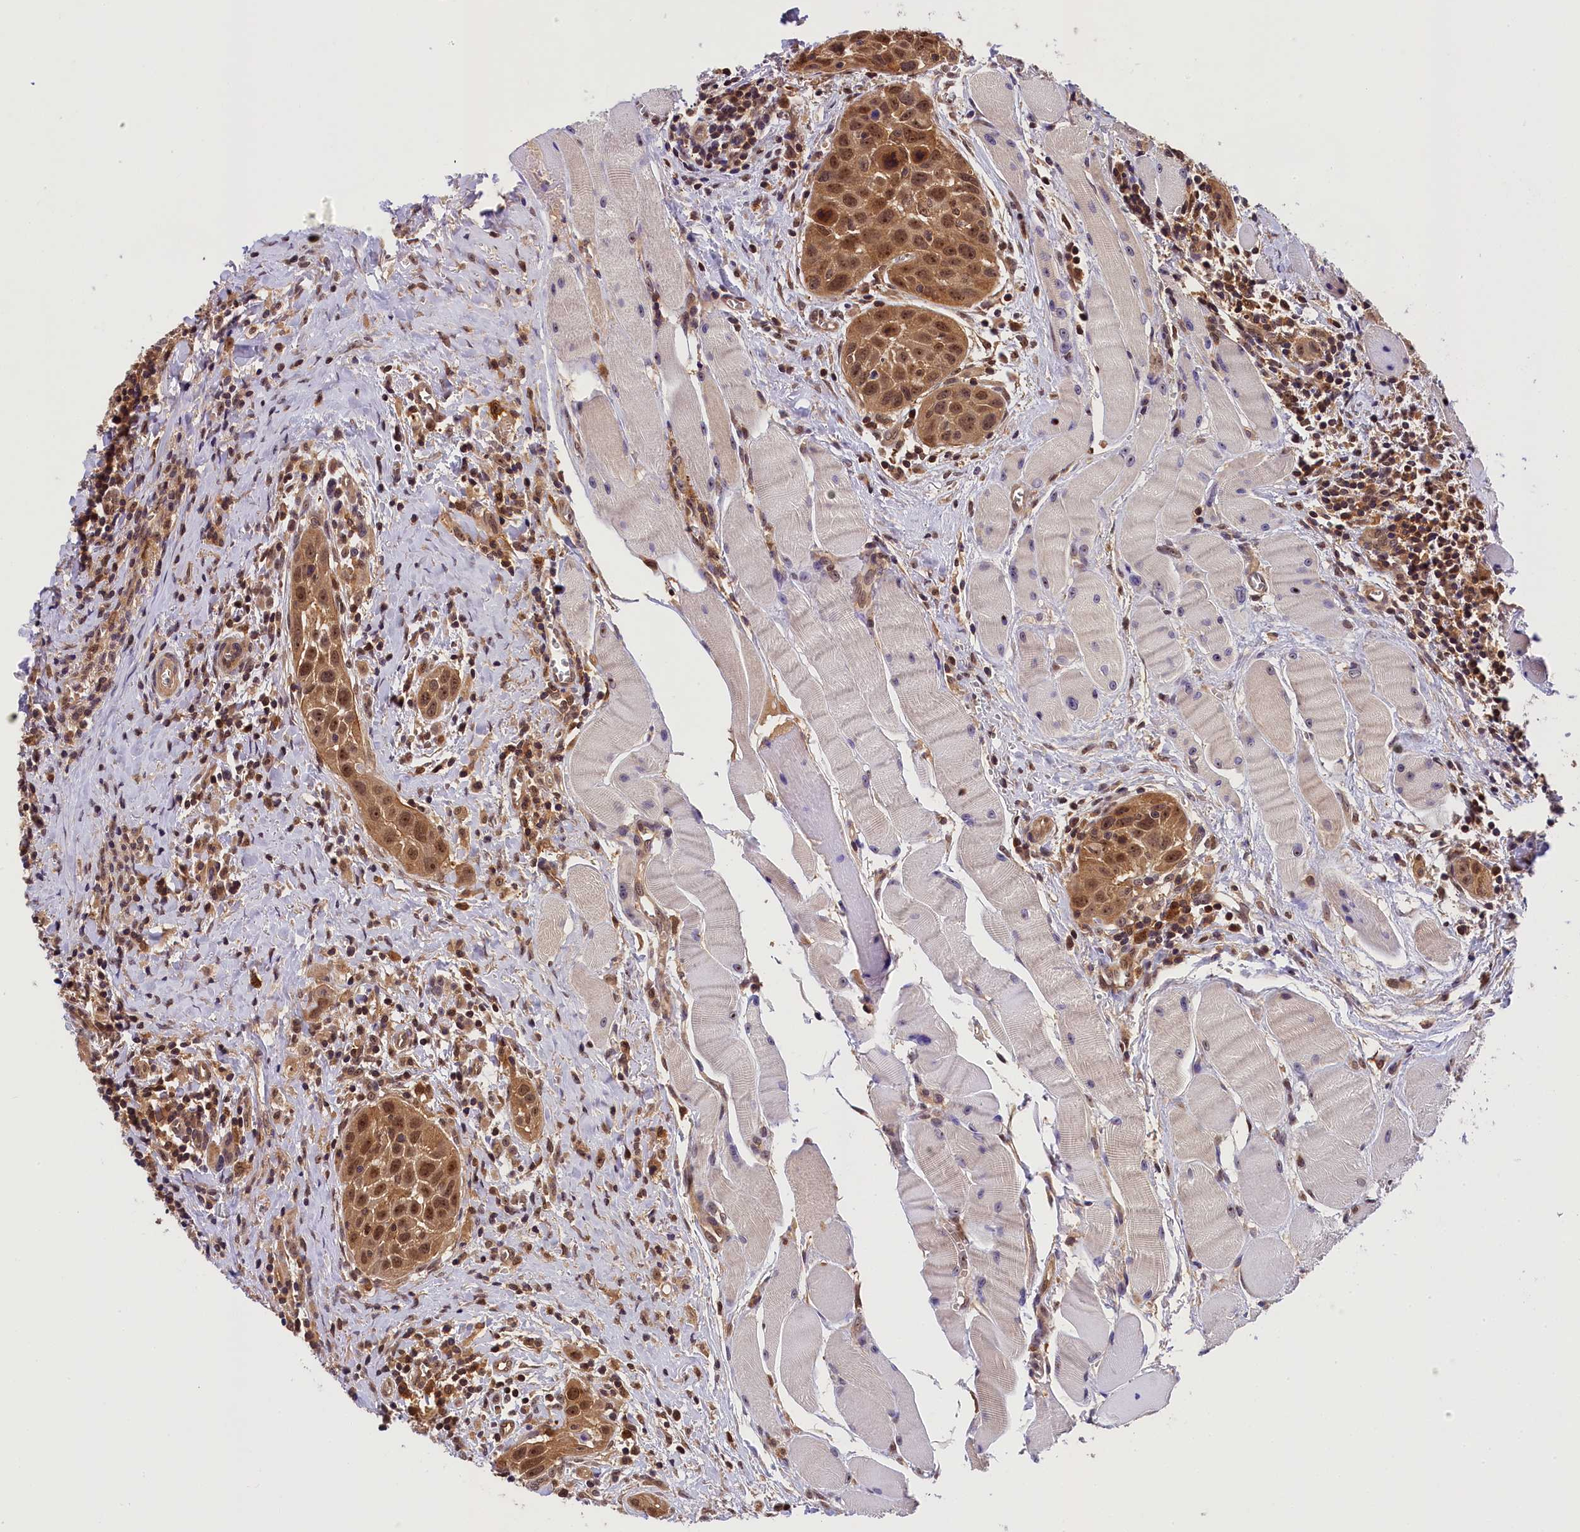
{"staining": {"intensity": "moderate", "quantity": ">75%", "location": "cytoplasmic/membranous,nuclear"}, "tissue": "head and neck cancer", "cell_type": "Tumor cells", "image_type": "cancer", "snomed": [{"axis": "morphology", "description": "Squamous cell carcinoma, NOS"}, {"axis": "topography", "description": "Oral tissue"}, {"axis": "topography", "description": "Head-Neck"}], "caption": "The image demonstrates immunohistochemical staining of squamous cell carcinoma (head and neck). There is moderate cytoplasmic/membranous and nuclear positivity is identified in approximately >75% of tumor cells.", "gene": "EIF6", "patient": {"sex": "female", "age": 50}}